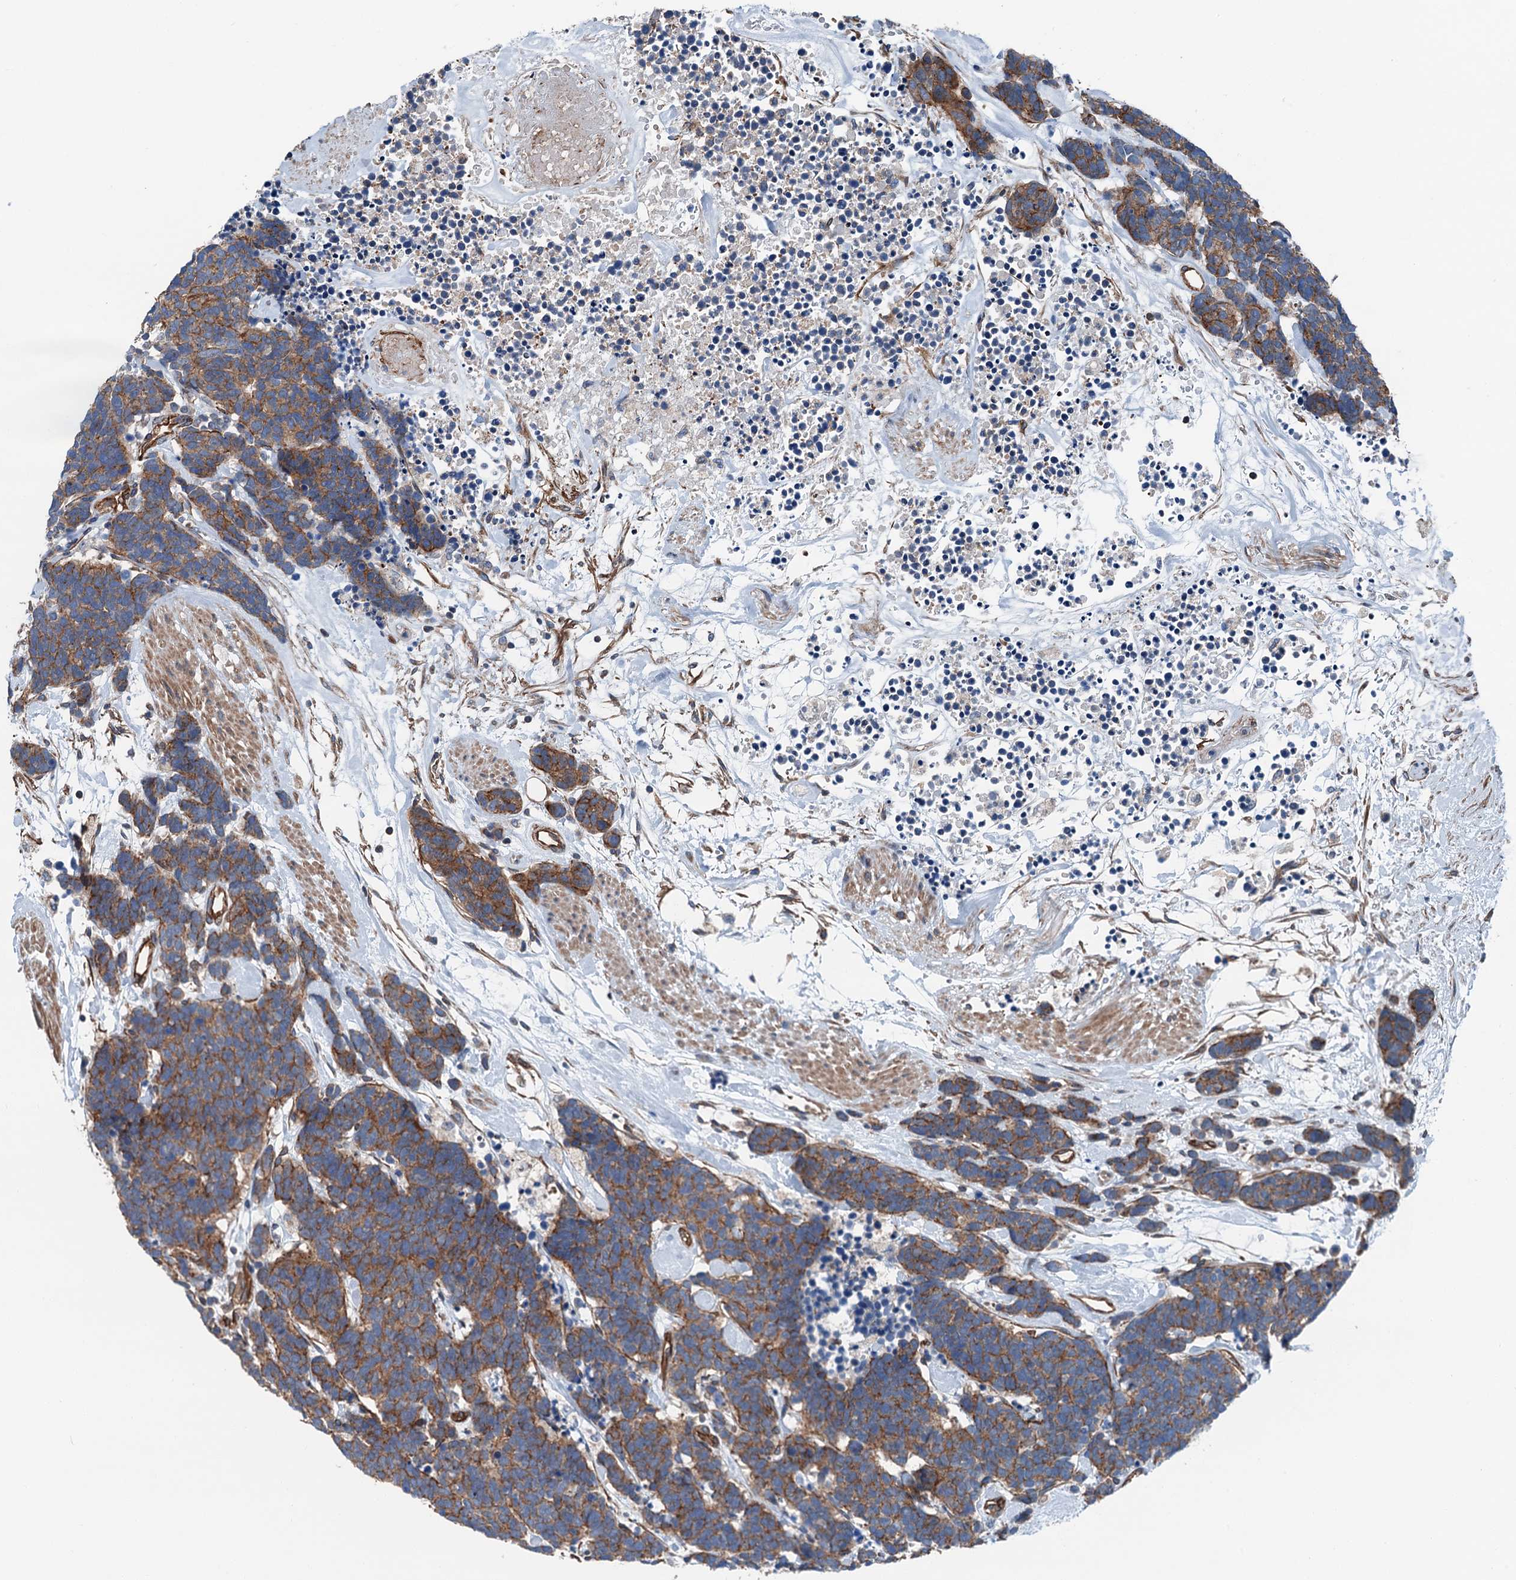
{"staining": {"intensity": "moderate", "quantity": ">75%", "location": "cytoplasmic/membranous"}, "tissue": "carcinoid", "cell_type": "Tumor cells", "image_type": "cancer", "snomed": [{"axis": "morphology", "description": "Carcinoma, NOS"}, {"axis": "morphology", "description": "Carcinoid, malignant, NOS"}, {"axis": "topography", "description": "Urinary bladder"}], "caption": "IHC (DAB) staining of human carcinoma displays moderate cytoplasmic/membranous protein expression in approximately >75% of tumor cells. Immunohistochemistry (ihc) stains the protein of interest in brown and the nuclei are stained blue.", "gene": "NMRAL1", "patient": {"sex": "male", "age": 57}}